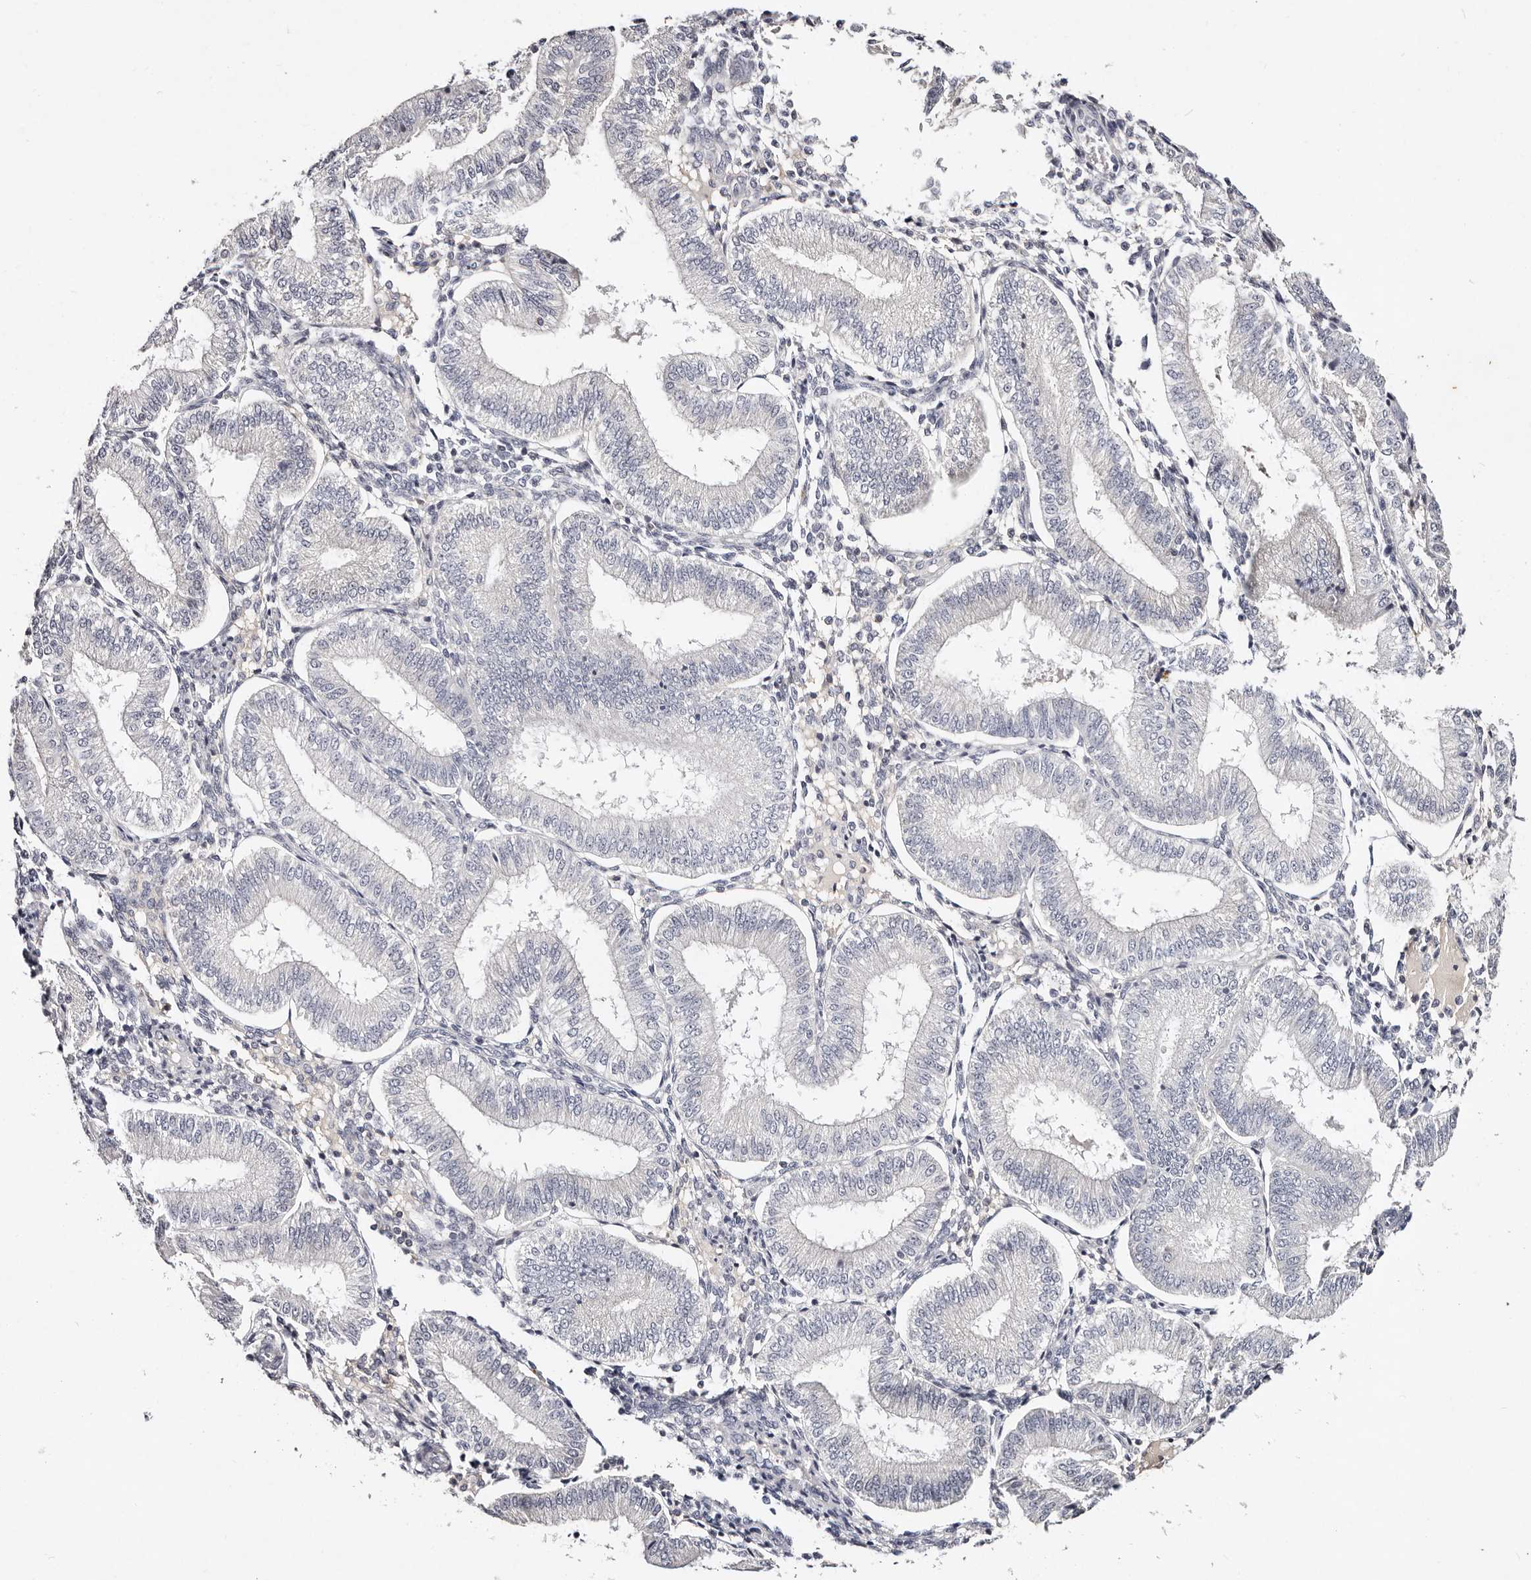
{"staining": {"intensity": "negative", "quantity": "none", "location": "none"}, "tissue": "endometrium", "cell_type": "Cells in endometrial stroma", "image_type": "normal", "snomed": [{"axis": "morphology", "description": "Normal tissue, NOS"}, {"axis": "topography", "description": "Endometrium"}], "caption": "This is a photomicrograph of immunohistochemistry (IHC) staining of unremarkable endometrium, which shows no expression in cells in endometrial stroma. (Stains: DAB immunohistochemistry with hematoxylin counter stain, Microscopy: brightfield microscopy at high magnification).", "gene": "MRPS33", "patient": {"sex": "female", "age": 39}}